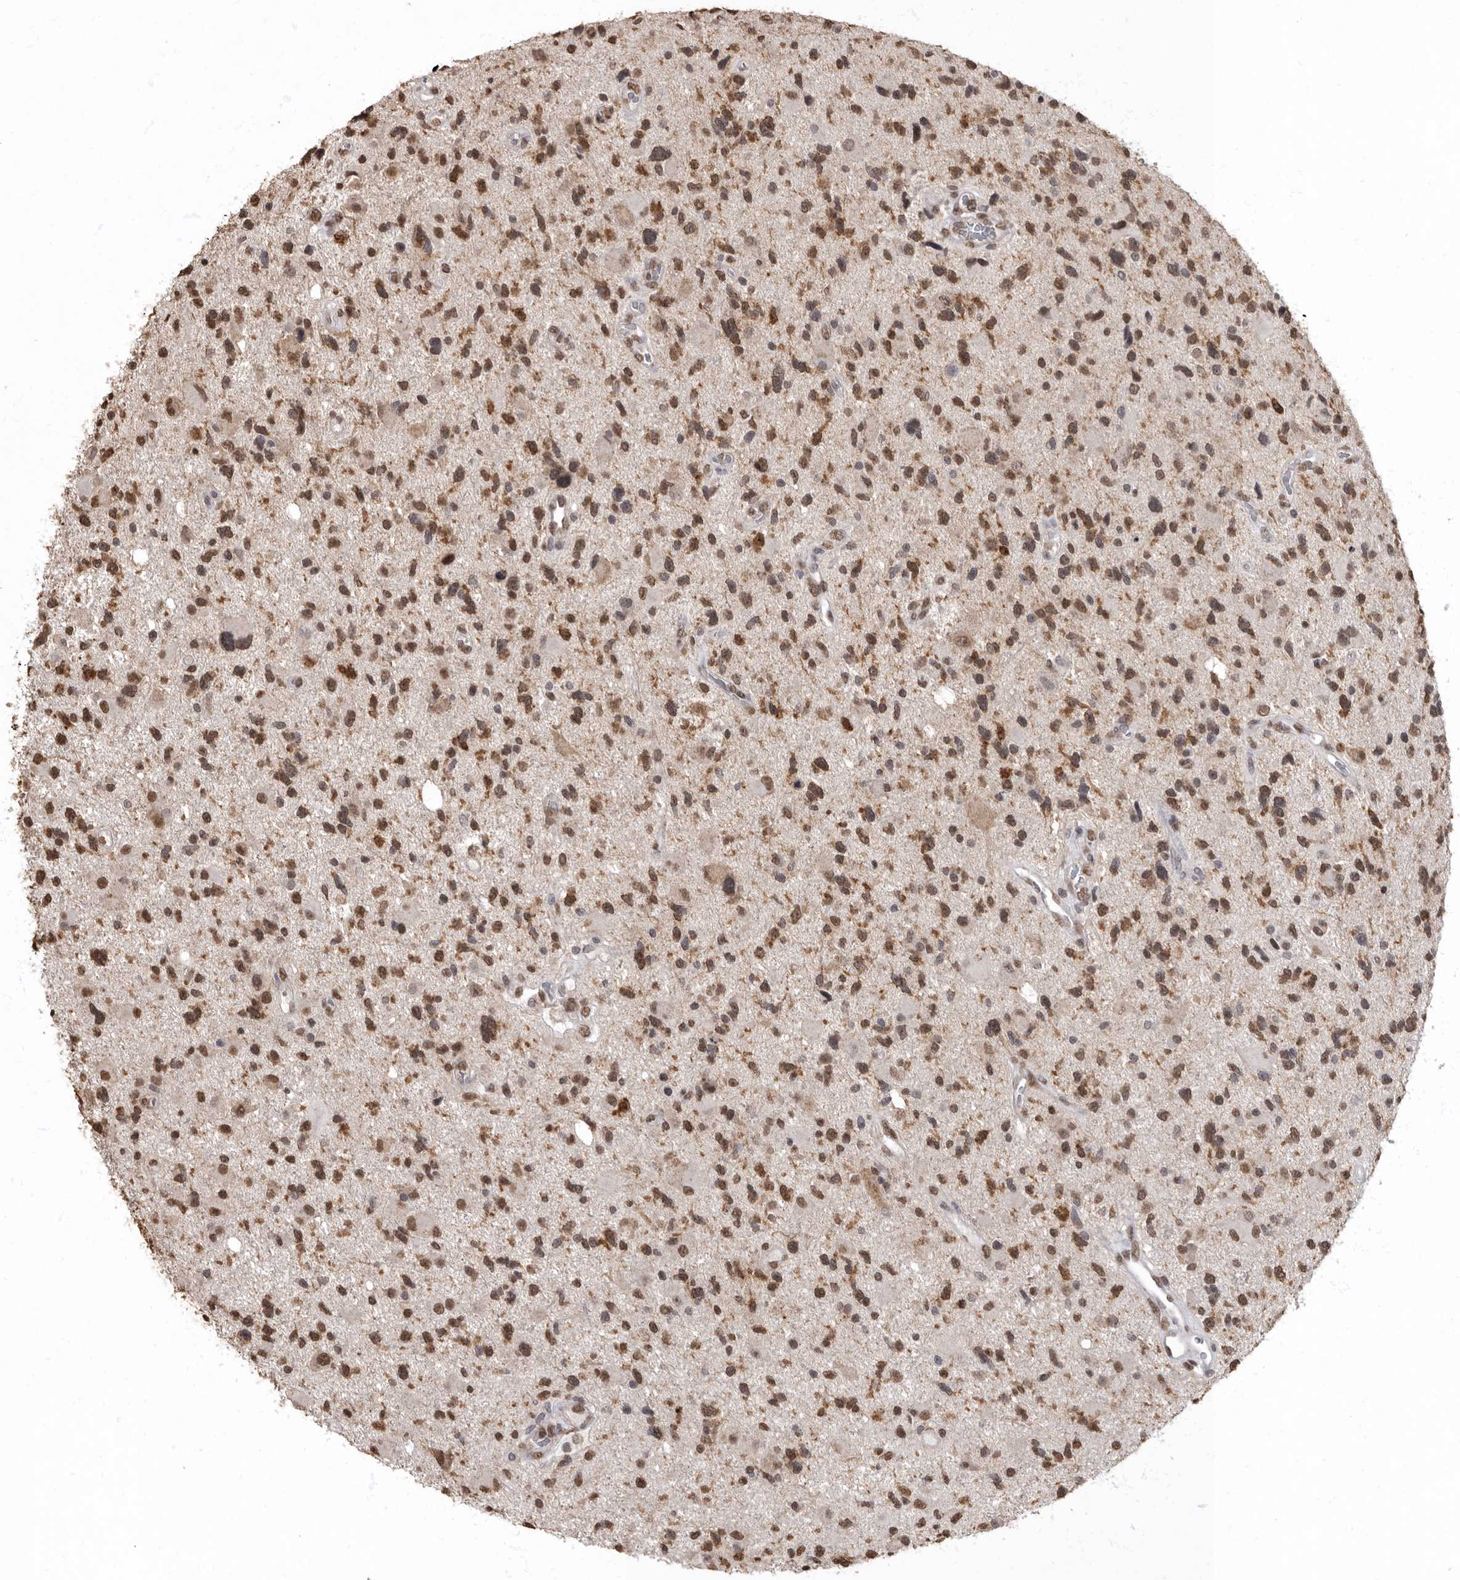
{"staining": {"intensity": "moderate", "quantity": ">75%", "location": "cytoplasmic/membranous,nuclear"}, "tissue": "glioma", "cell_type": "Tumor cells", "image_type": "cancer", "snomed": [{"axis": "morphology", "description": "Glioma, malignant, High grade"}, {"axis": "topography", "description": "Brain"}], "caption": "Immunohistochemistry (IHC) photomicrograph of neoplastic tissue: human glioma stained using immunohistochemistry (IHC) displays medium levels of moderate protein expression localized specifically in the cytoplasmic/membranous and nuclear of tumor cells, appearing as a cytoplasmic/membranous and nuclear brown color.", "gene": "NBL1", "patient": {"sex": "male", "age": 33}}